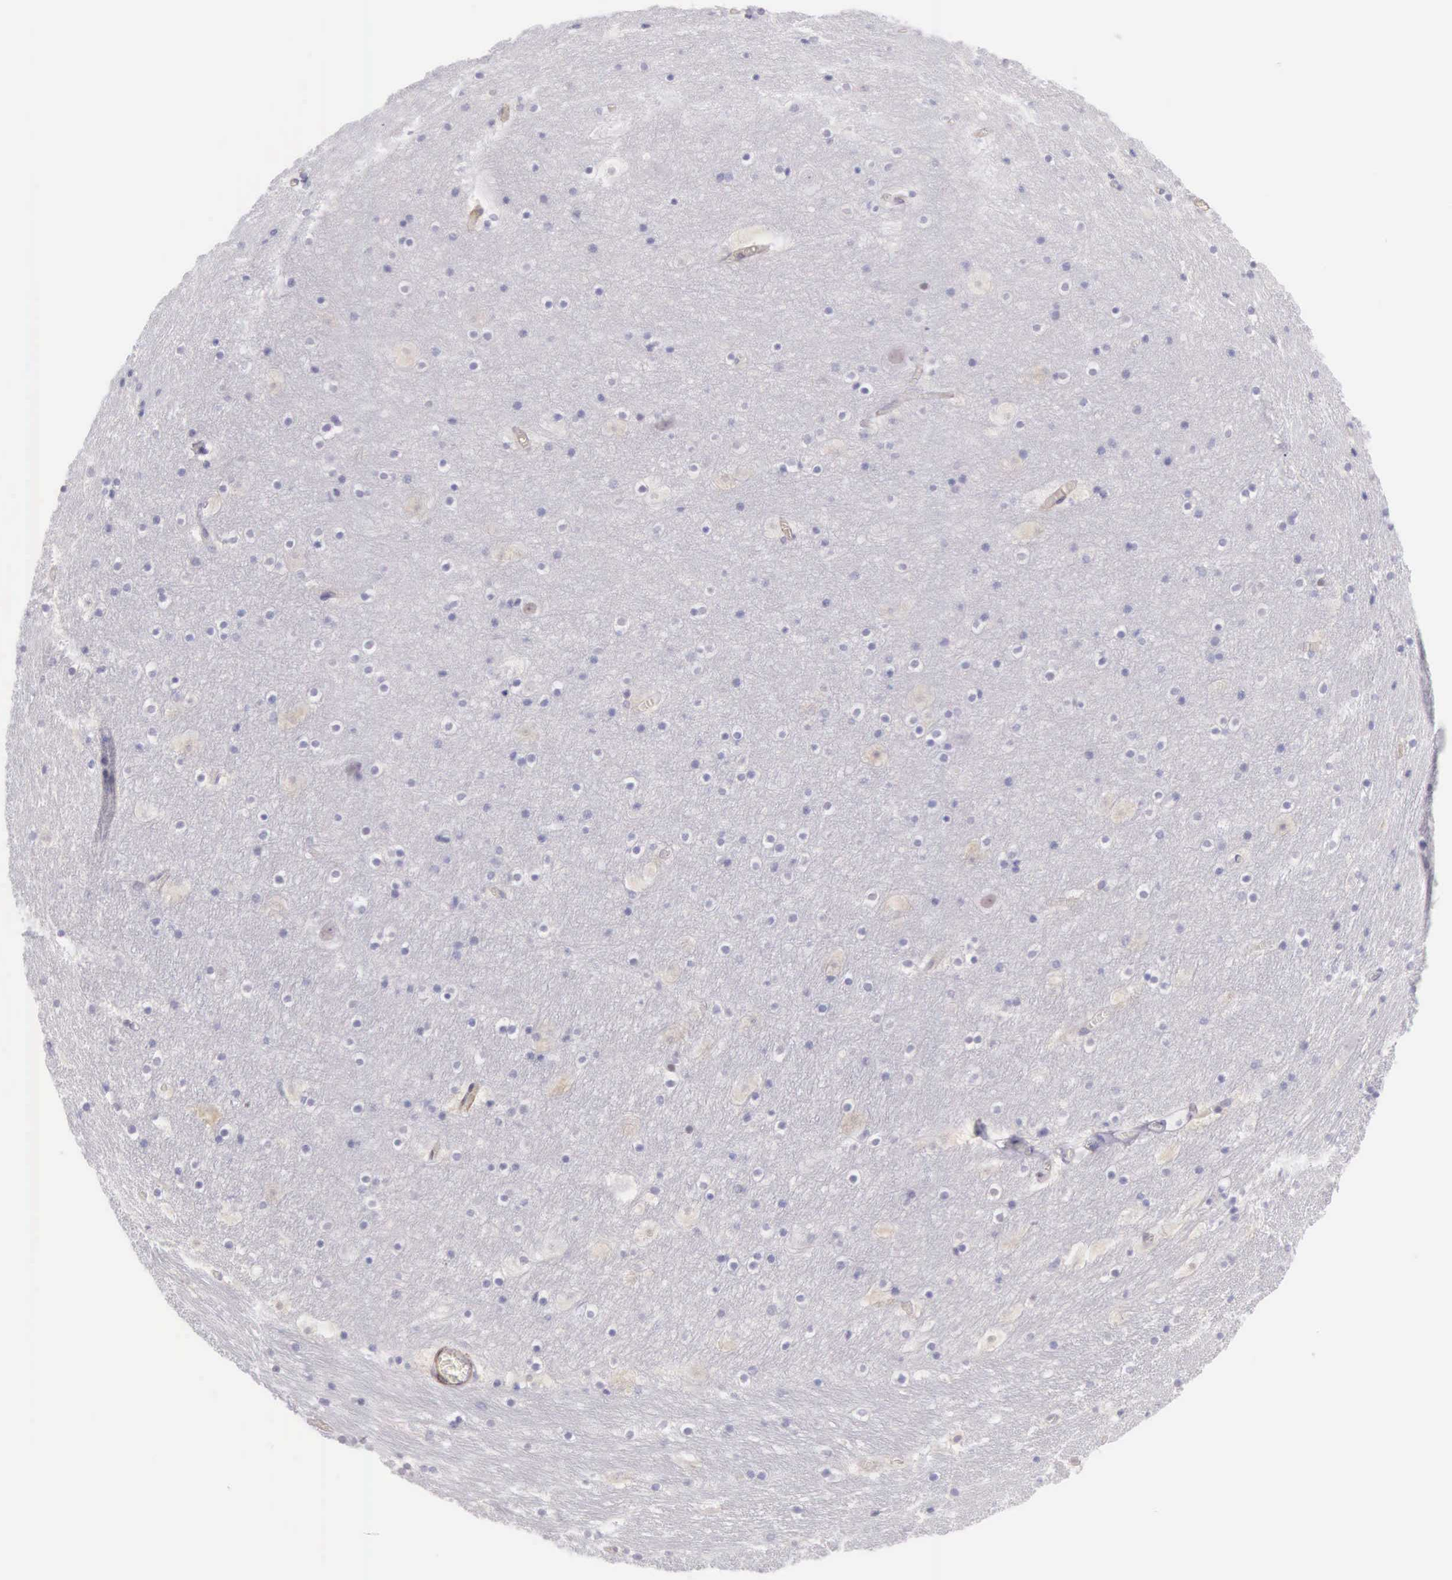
{"staining": {"intensity": "negative", "quantity": "none", "location": "none"}, "tissue": "hippocampus", "cell_type": "Glial cells", "image_type": "normal", "snomed": [{"axis": "morphology", "description": "Normal tissue, NOS"}, {"axis": "topography", "description": "Hippocampus"}], "caption": "This is an IHC photomicrograph of normal human hippocampus. There is no expression in glial cells.", "gene": "ARFGAP3", "patient": {"sex": "male", "age": 45}}